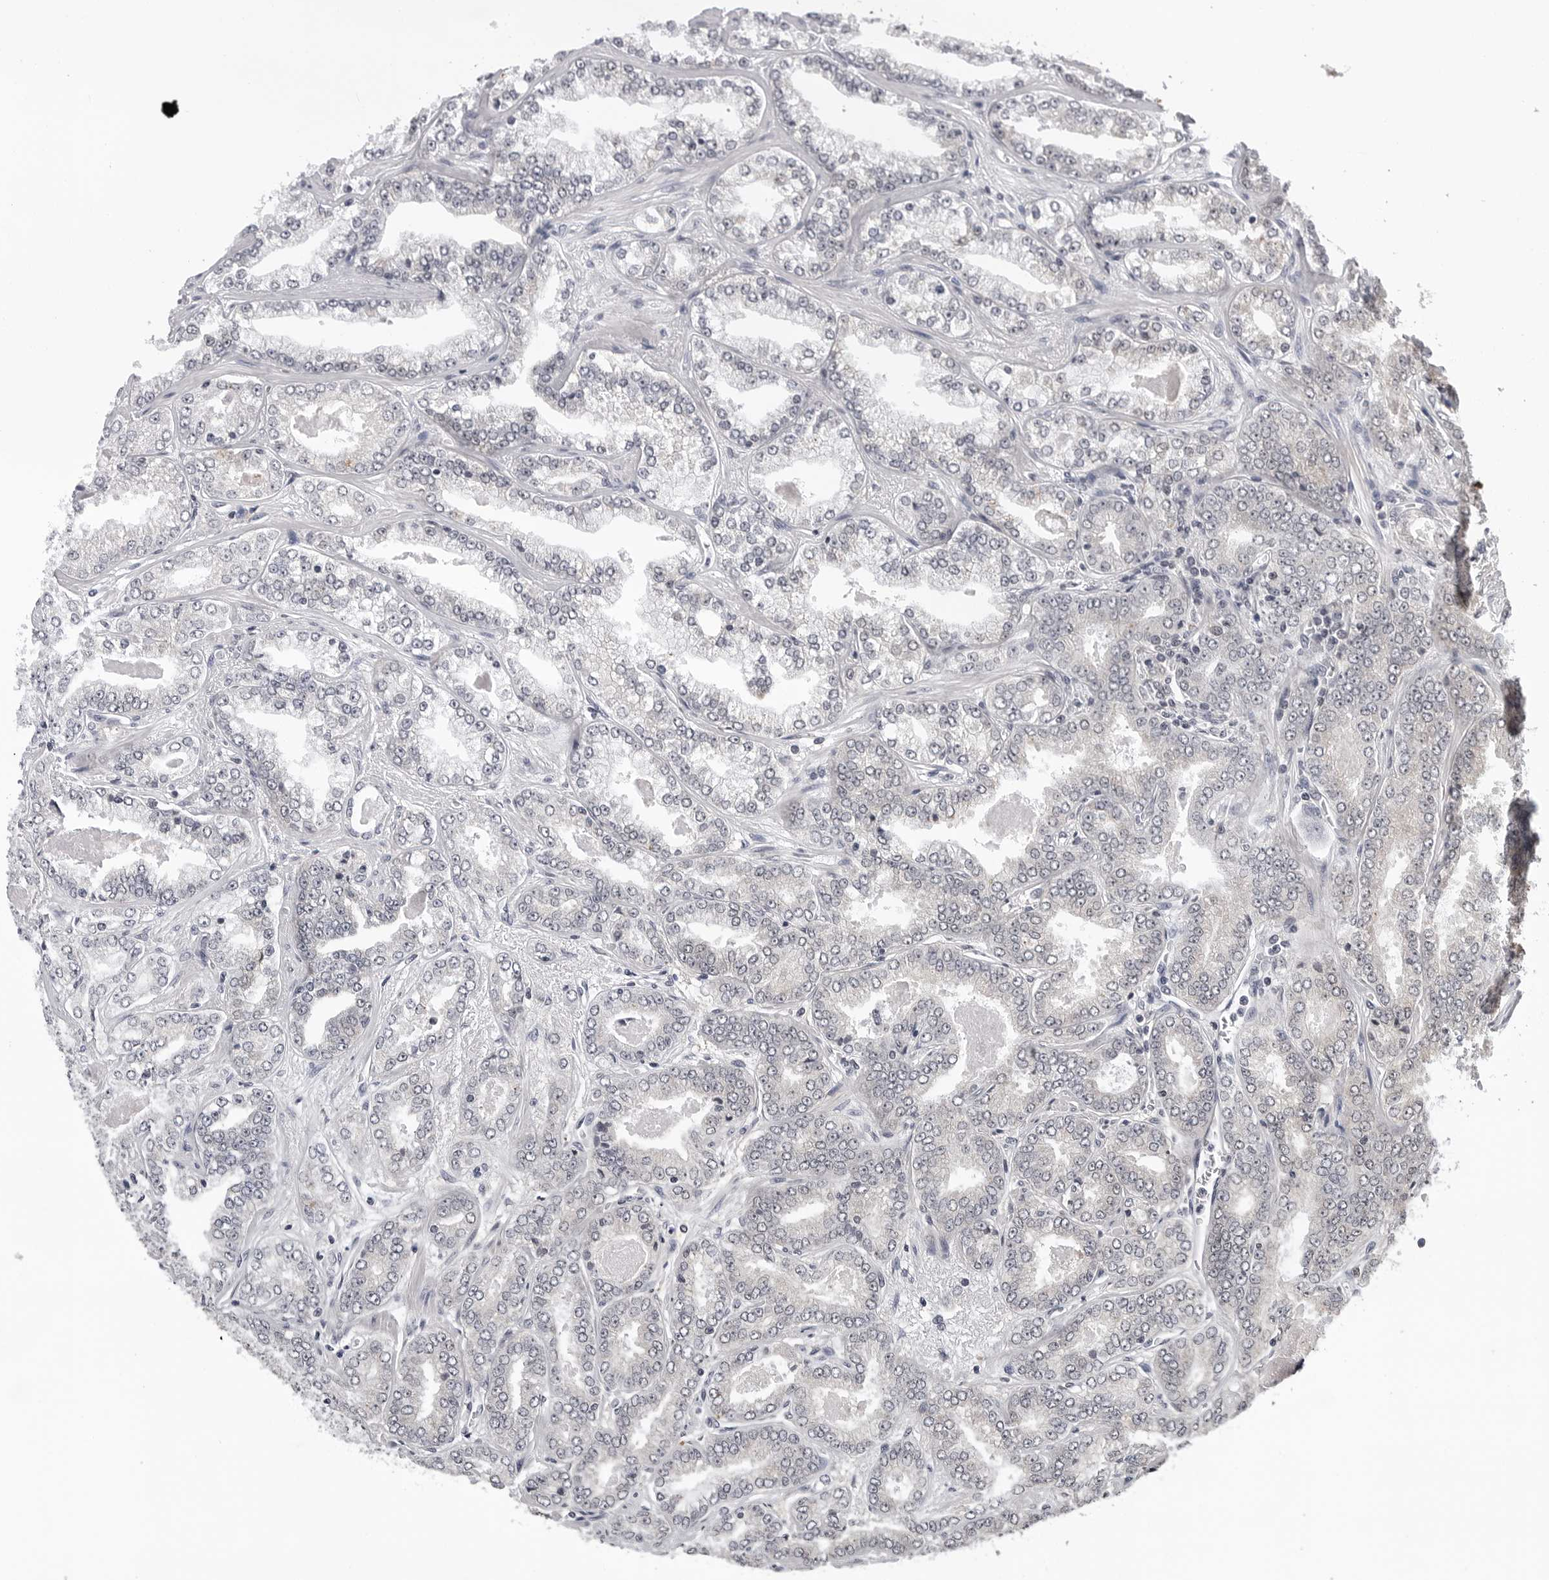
{"staining": {"intensity": "negative", "quantity": "none", "location": "none"}, "tissue": "prostate cancer", "cell_type": "Tumor cells", "image_type": "cancer", "snomed": [{"axis": "morphology", "description": "Adenocarcinoma, High grade"}, {"axis": "topography", "description": "Prostate"}], "caption": "Micrograph shows no significant protein staining in tumor cells of prostate cancer (high-grade adenocarcinoma).", "gene": "CDK20", "patient": {"sex": "male", "age": 71}}